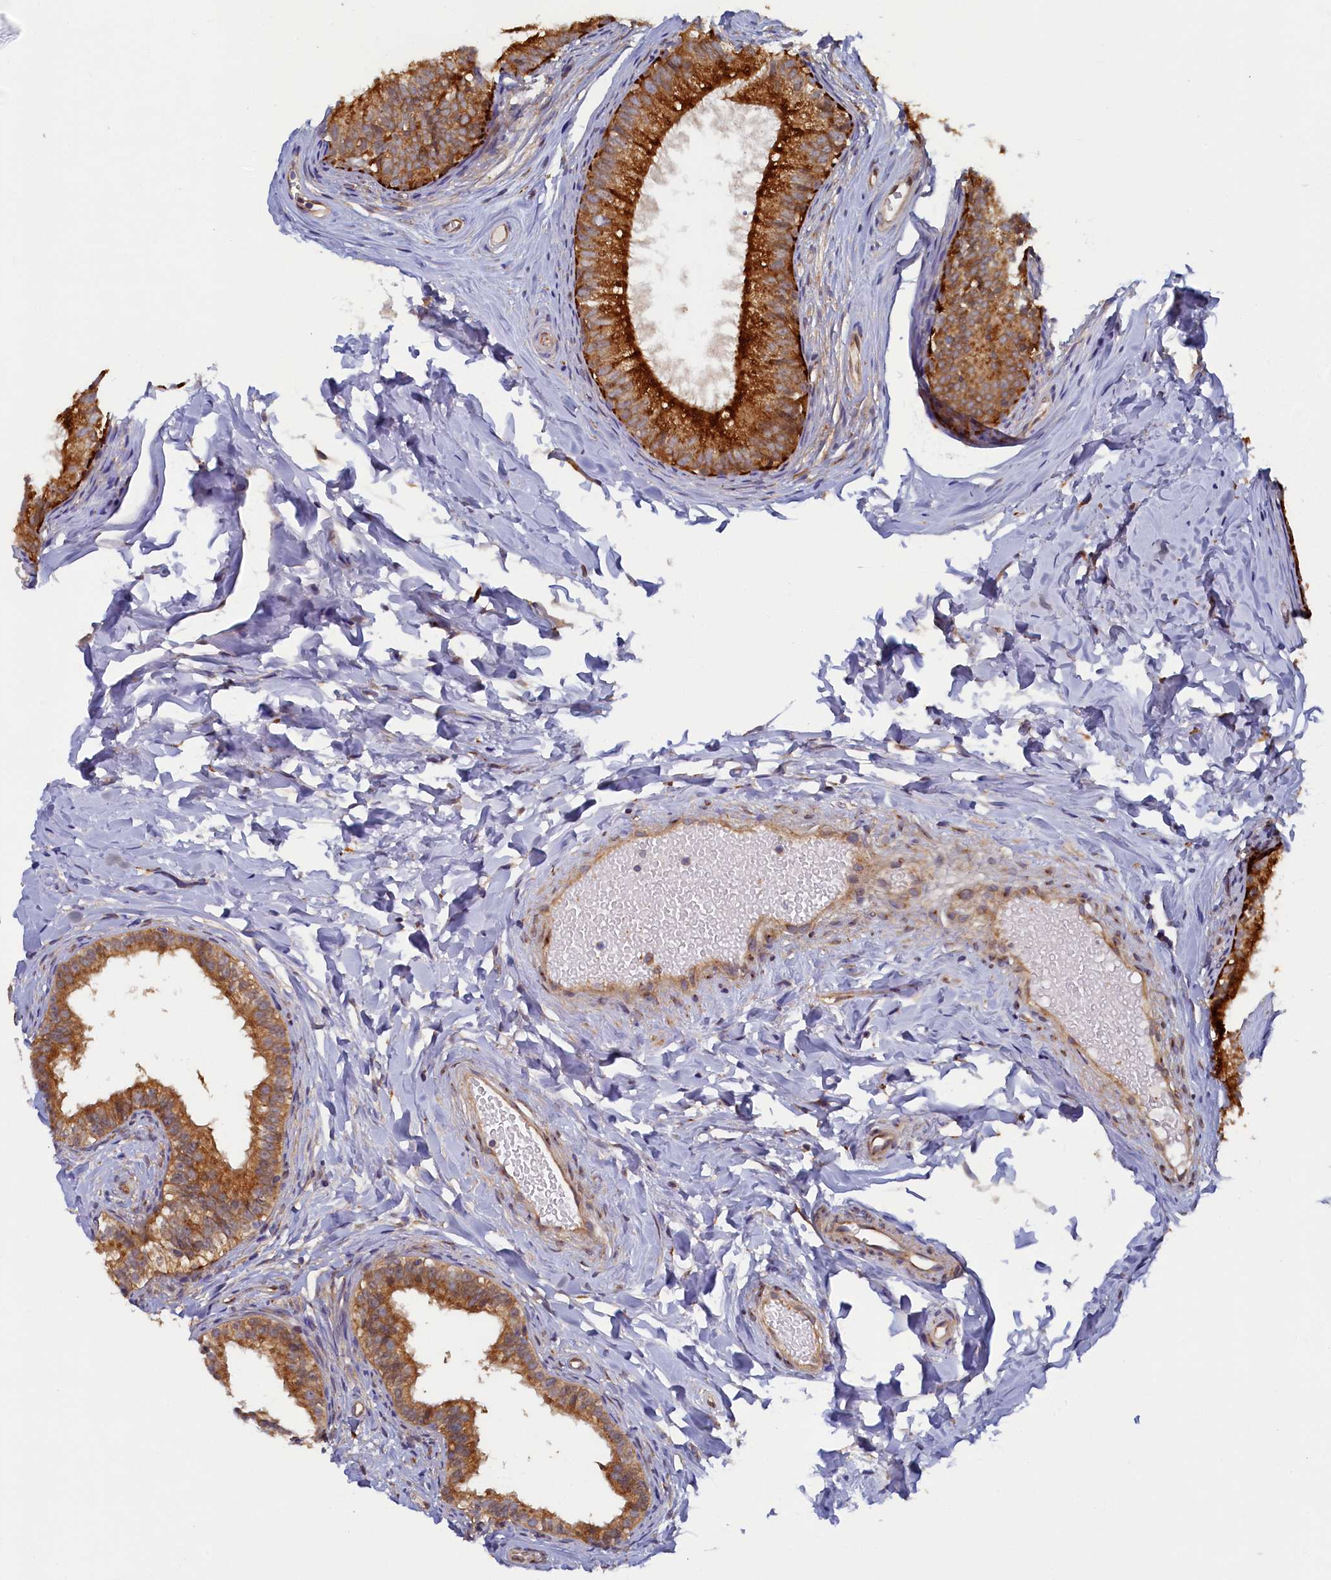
{"staining": {"intensity": "strong", "quantity": ">75%", "location": "cytoplasmic/membranous"}, "tissue": "epididymis", "cell_type": "Glandular cells", "image_type": "normal", "snomed": [{"axis": "morphology", "description": "Normal tissue, NOS"}, {"axis": "topography", "description": "Epididymis"}], "caption": "IHC staining of normal epididymis, which displays high levels of strong cytoplasmic/membranous positivity in approximately >75% of glandular cells indicating strong cytoplasmic/membranous protein staining. The staining was performed using DAB (3,3'-diaminobenzidine) (brown) for protein detection and nuclei were counterstained in hematoxylin (blue).", "gene": "STX12", "patient": {"sex": "male", "age": 34}}